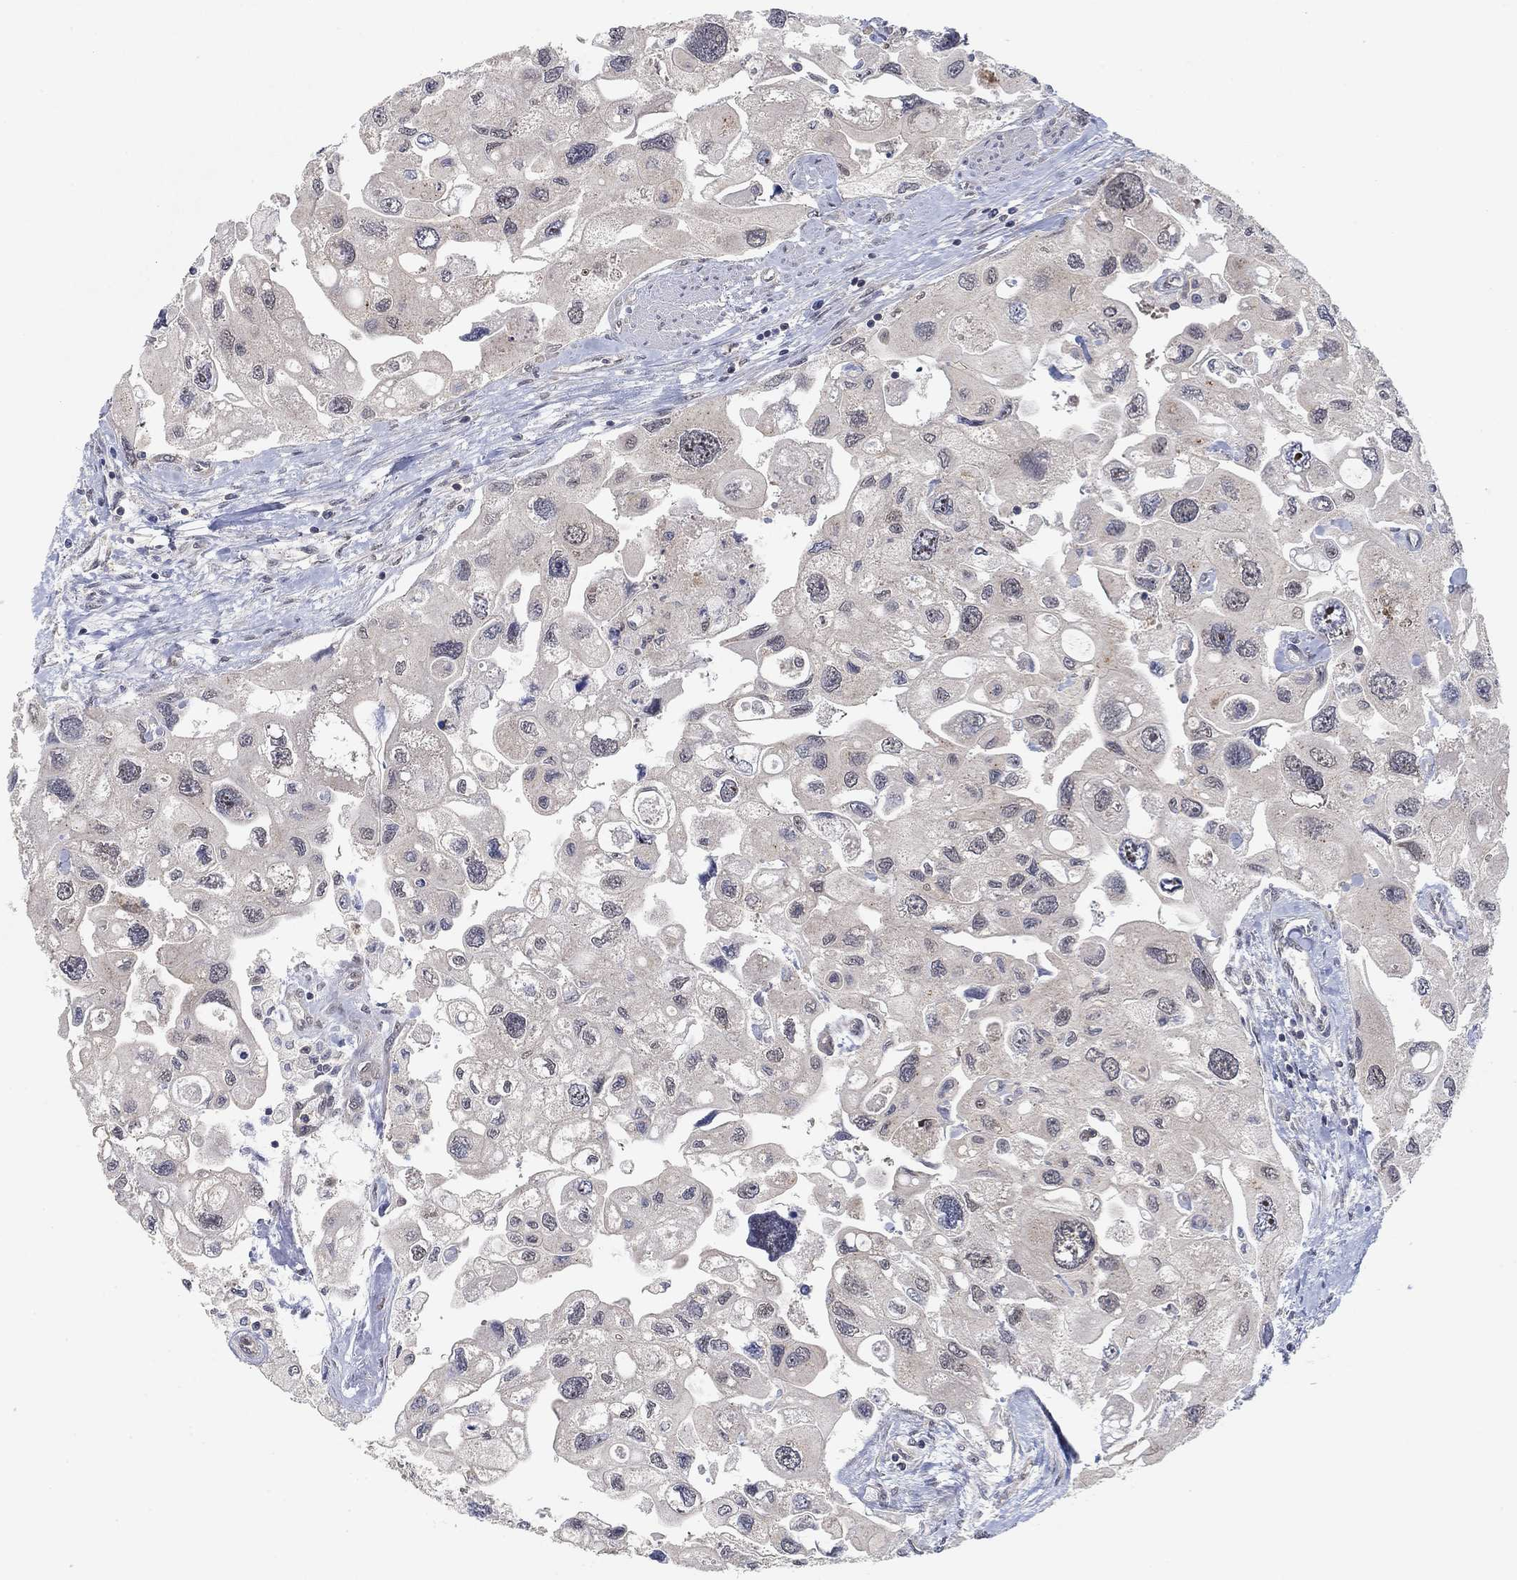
{"staining": {"intensity": "negative", "quantity": "none", "location": "none"}, "tissue": "urothelial cancer", "cell_type": "Tumor cells", "image_type": "cancer", "snomed": [{"axis": "morphology", "description": "Urothelial carcinoma, High grade"}, {"axis": "topography", "description": "Urinary bladder"}], "caption": "This micrograph is of urothelial cancer stained with IHC to label a protein in brown with the nuclei are counter-stained blue. There is no positivity in tumor cells.", "gene": "CCDC43", "patient": {"sex": "male", "age": 59}}